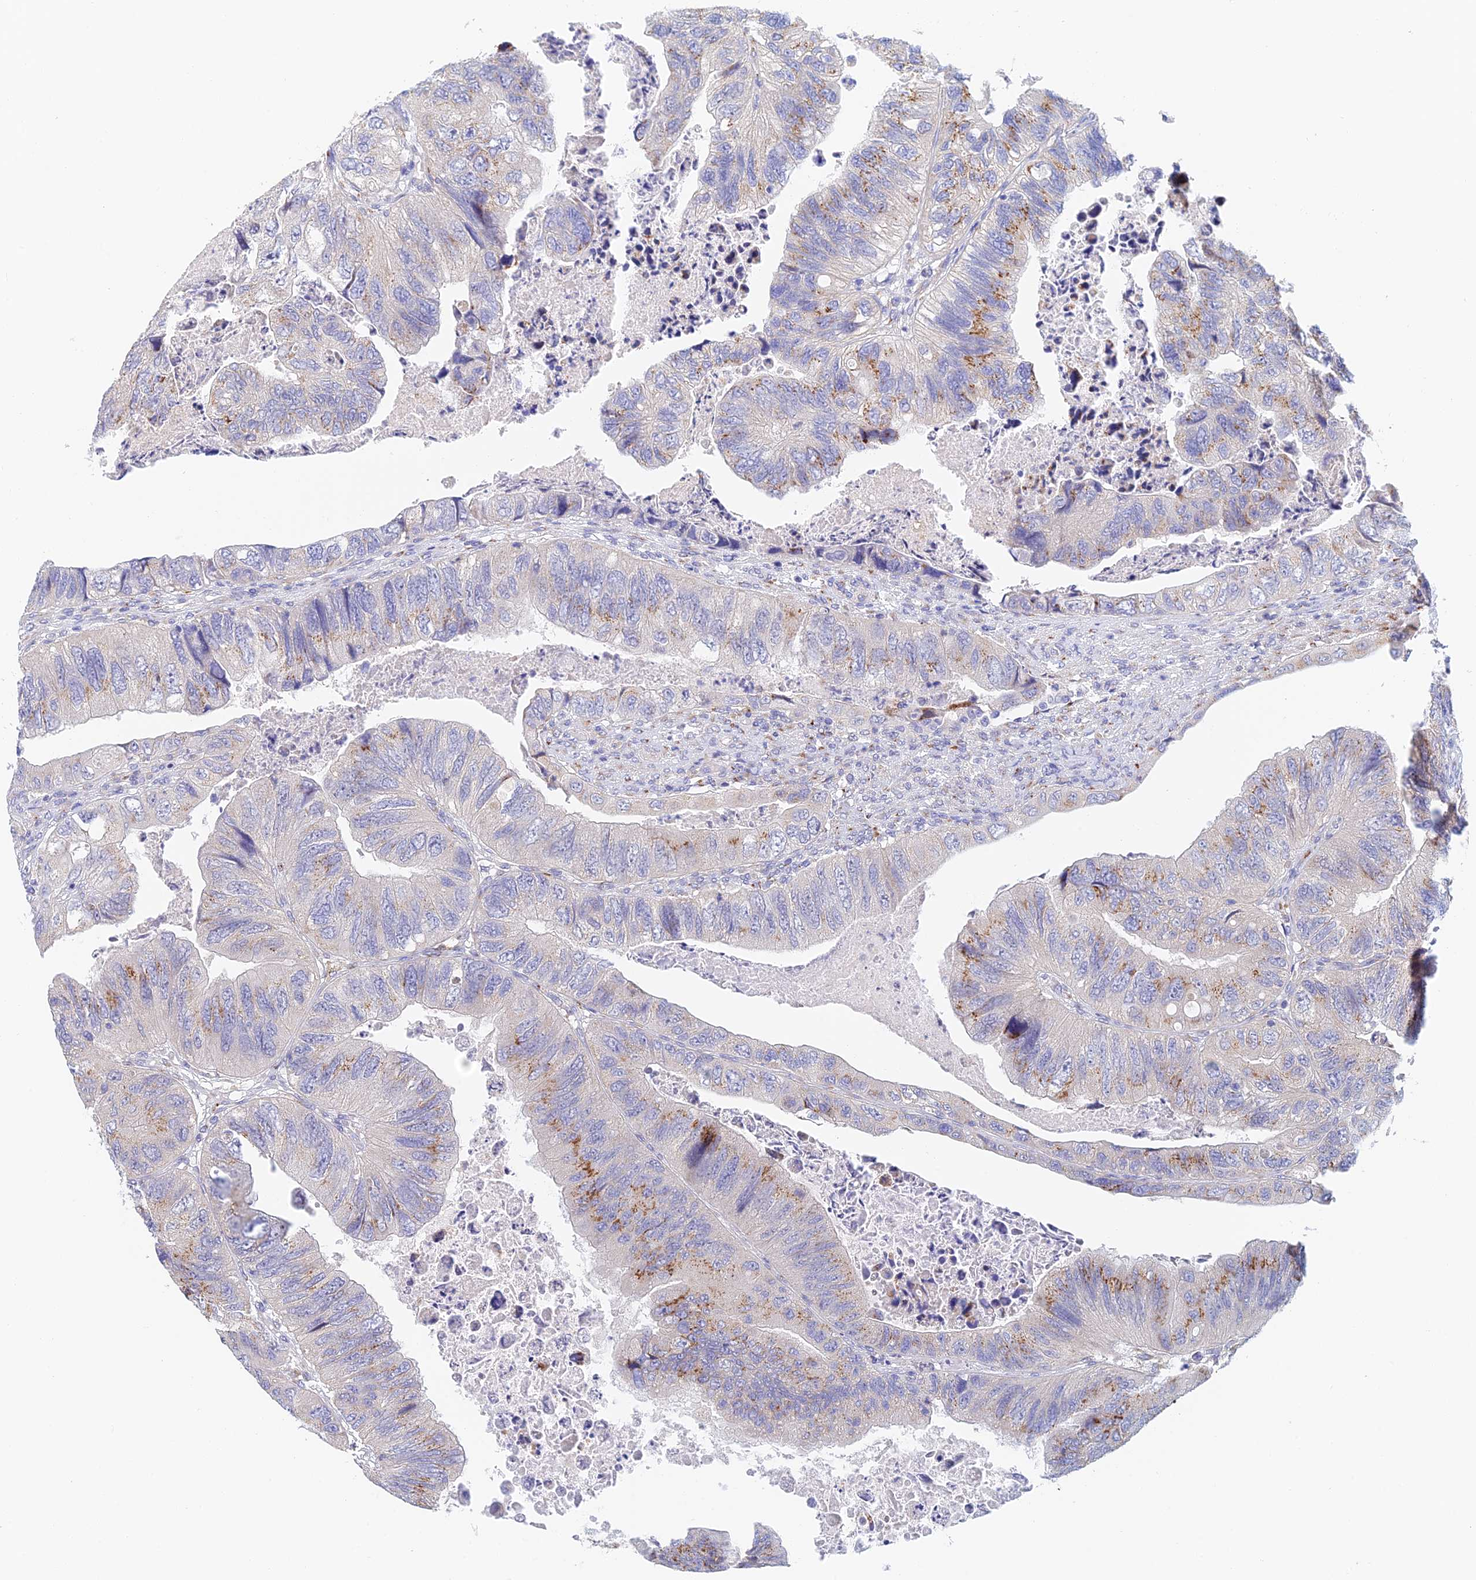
{"staining": {"intensity": "moderate", "quantity": "<25%", "location": "cytoplasmic/membranous"}, "tissue": "colorectal cancer", "cell_type": "Tumor cells", "image_type": "cancer", "snomed": [{"axis": "morphology", "description": "Adenocarcinoma, NOS"}, {"axis": "topography", "description": "Rectum"}], "caption": "Protein analysis of colorectal cancer tissue displays moderate cytoplasmic/membranous positivity in about <25% of tumor cells.", "gene": "SLC24A3", "patient": {"sex": "male", "age": 63}}